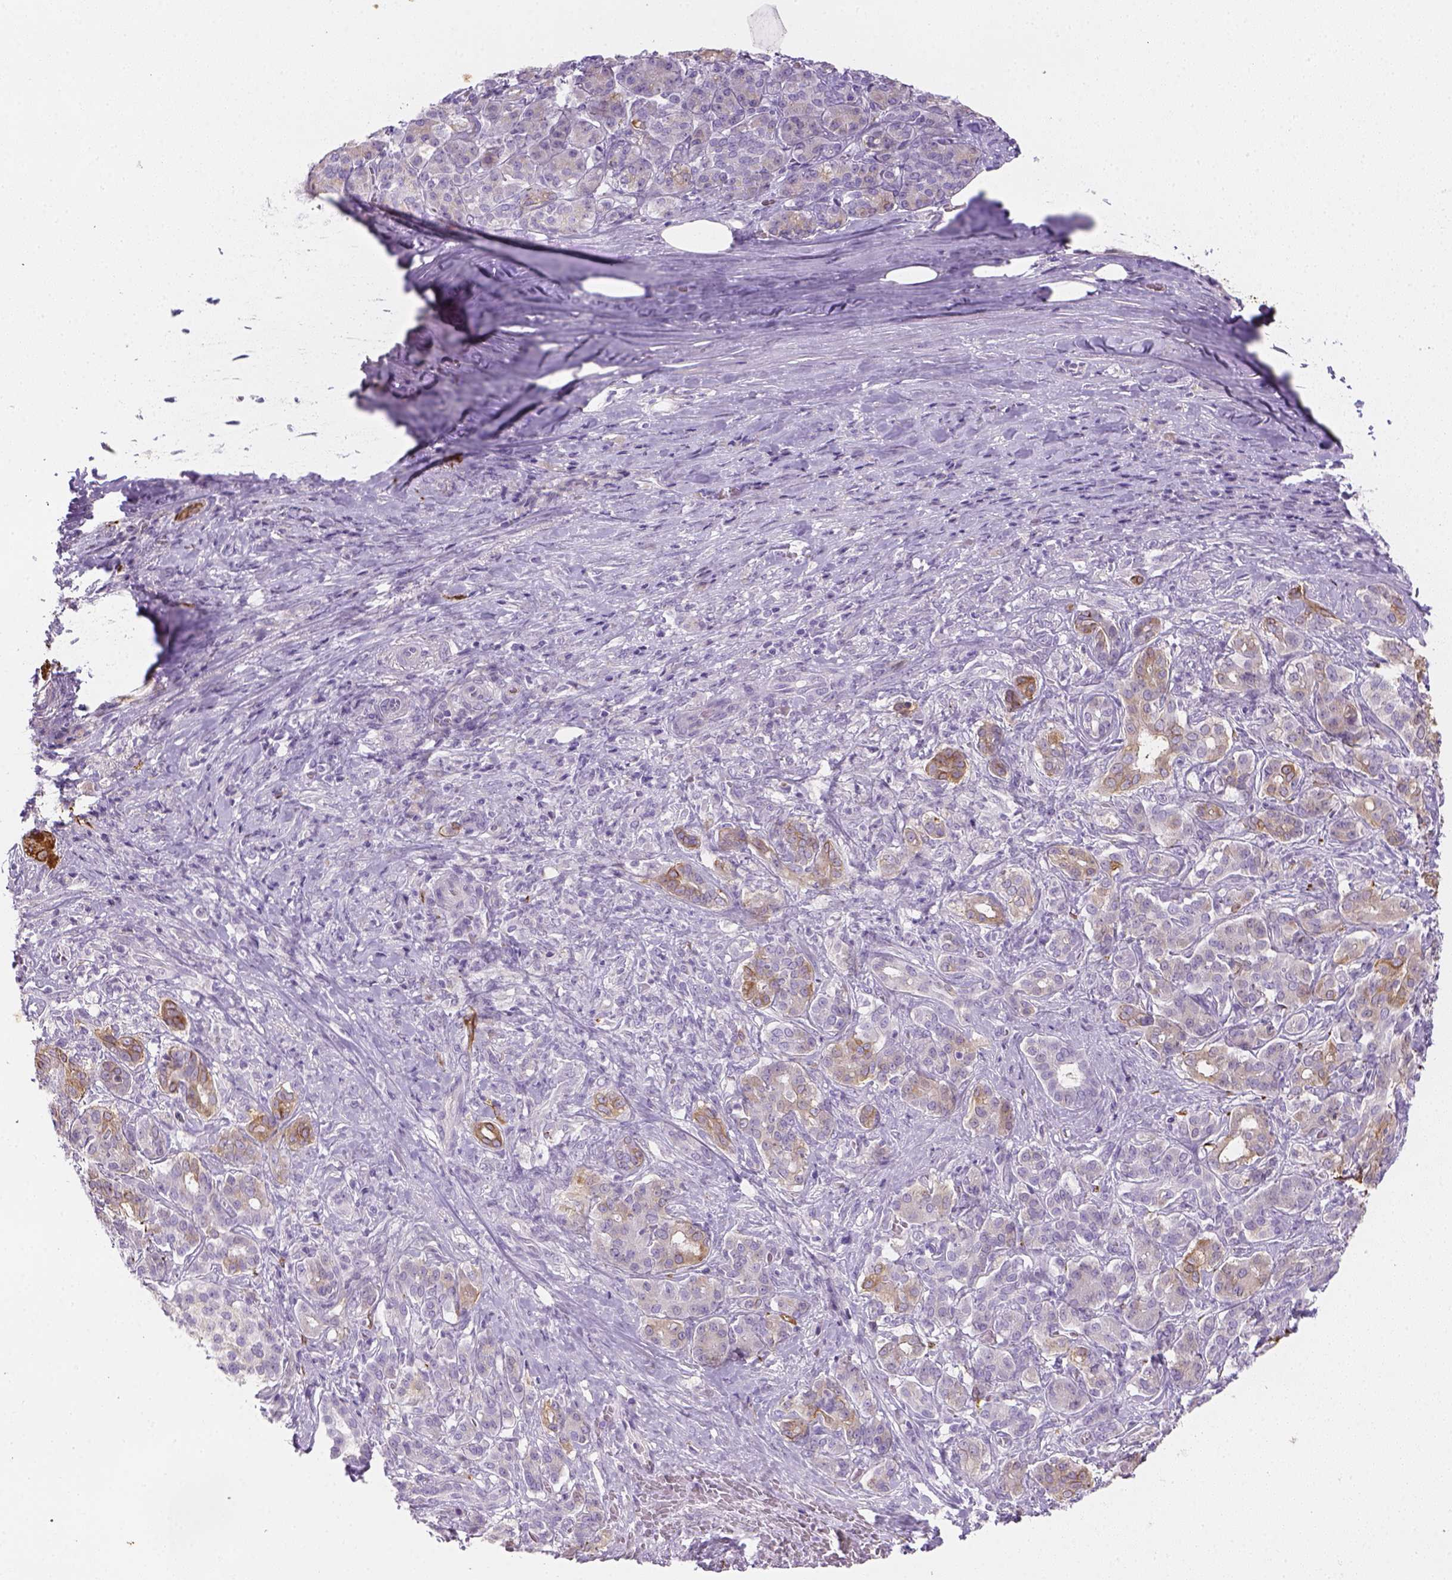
{"staining": {"intensity": "moderate", "quantity": "<25%", "location": "cytoplasmic/membranous"}, "tissue": "pancreatic cancer", "cell_type": "Tumor cells", "image_type": "cancer", "snomed": [{"axis": "morphology", "description": "Normal tissue, NOS"}, {"axis": "morphology", "description": "Inflammation, NOS"}, {"axis": "morphology", "description": "Adenocarcinoma, NOS"}, {"axis": "topography", "description": "Pancreas"}], "caption": "A brown stain shows moderate cytoplasmic/membranous staining of a protein in pancreatic adenocarcinoma tumor cells.", "gene": "CACNB1", "patient": {"sex": "male", "age": 57}}